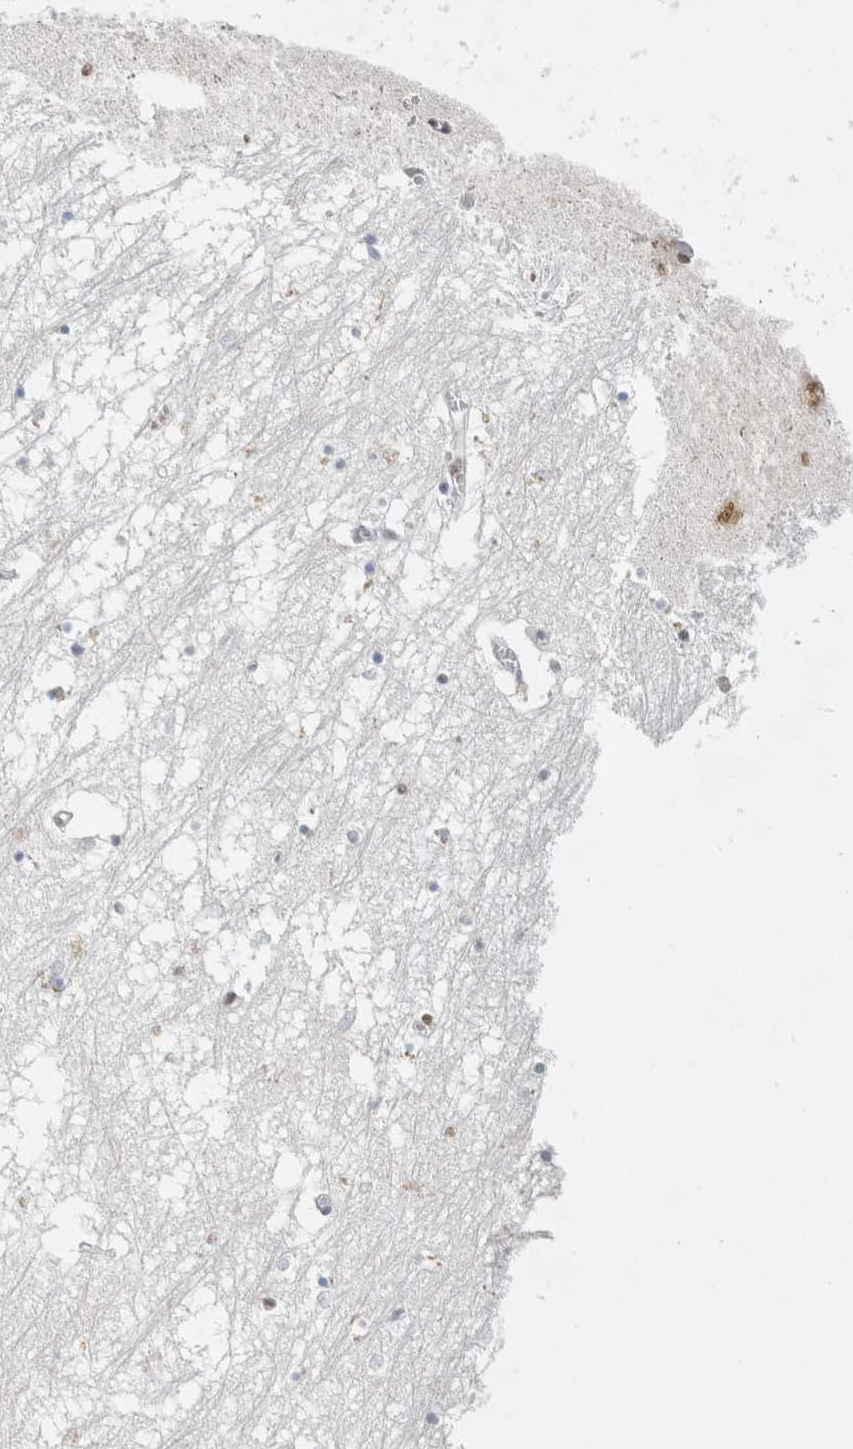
{"staining": {"intensity": "strong", "quantity": "25%-75%", "location": "nuclear"}, "tissue": "hippocampus", "cell_type": "Glial cells", "image_type": "normal", "snomed": [{"axis": "morphology", "description": "Normal tissue, NOS"}, {"axis": "topography", "description": "Hippocampus"}], "caption": "Immunohistochemical staining of benign human hippocampus reveals strong nuclear protein positivity in approximately 25%-75% of glial cells. The protein of interest is shown in brown color, while the nuclei are stained blue.", "gene": "HNRNPR", "patient": {"sex": "male", "age": 70}}